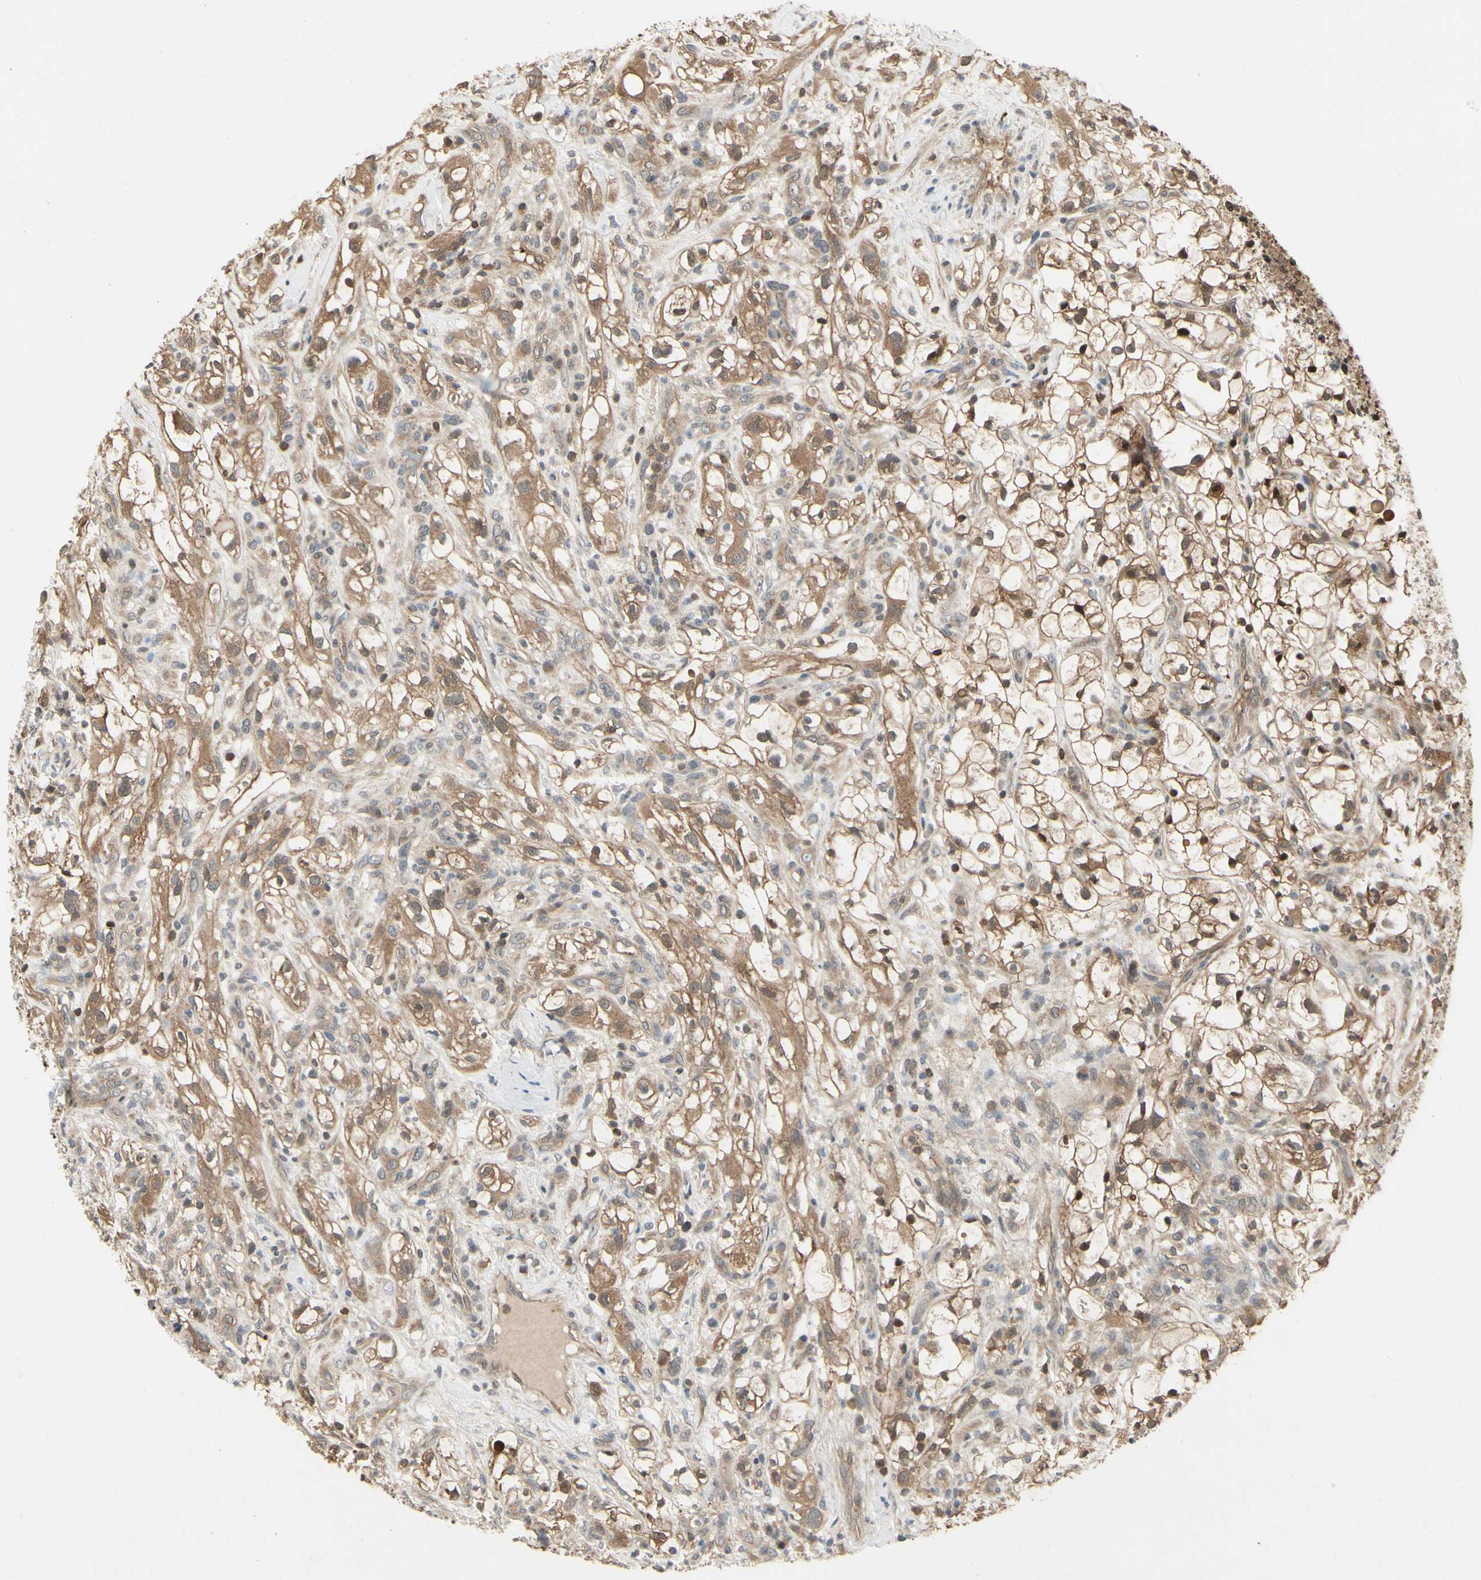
{"staining": {"intensity": "moderate", "quantity": ">75%", "location": "cytoplasmic/membranous"}, "tissue": "renal cancer", "cell_type": "Tumor cells", "image_type": "cancer", "snomed": [{"axis": "morphology", "description": "Adenocarcinoma, NOS"}, {"axis": "topography", "description": "Kidney"}], "caption": "Renal cancer (adenocarcinoma) stained with immunohistochemistry (IHC) reveals moderate cytoplasmic/membranous staining in about >75% of tumor cells. (brown staining indicates protein expression, while blue staining denotes nuclei).", "gene": "YWHAQ", "patient": {"sex": "female", "age": 60}}